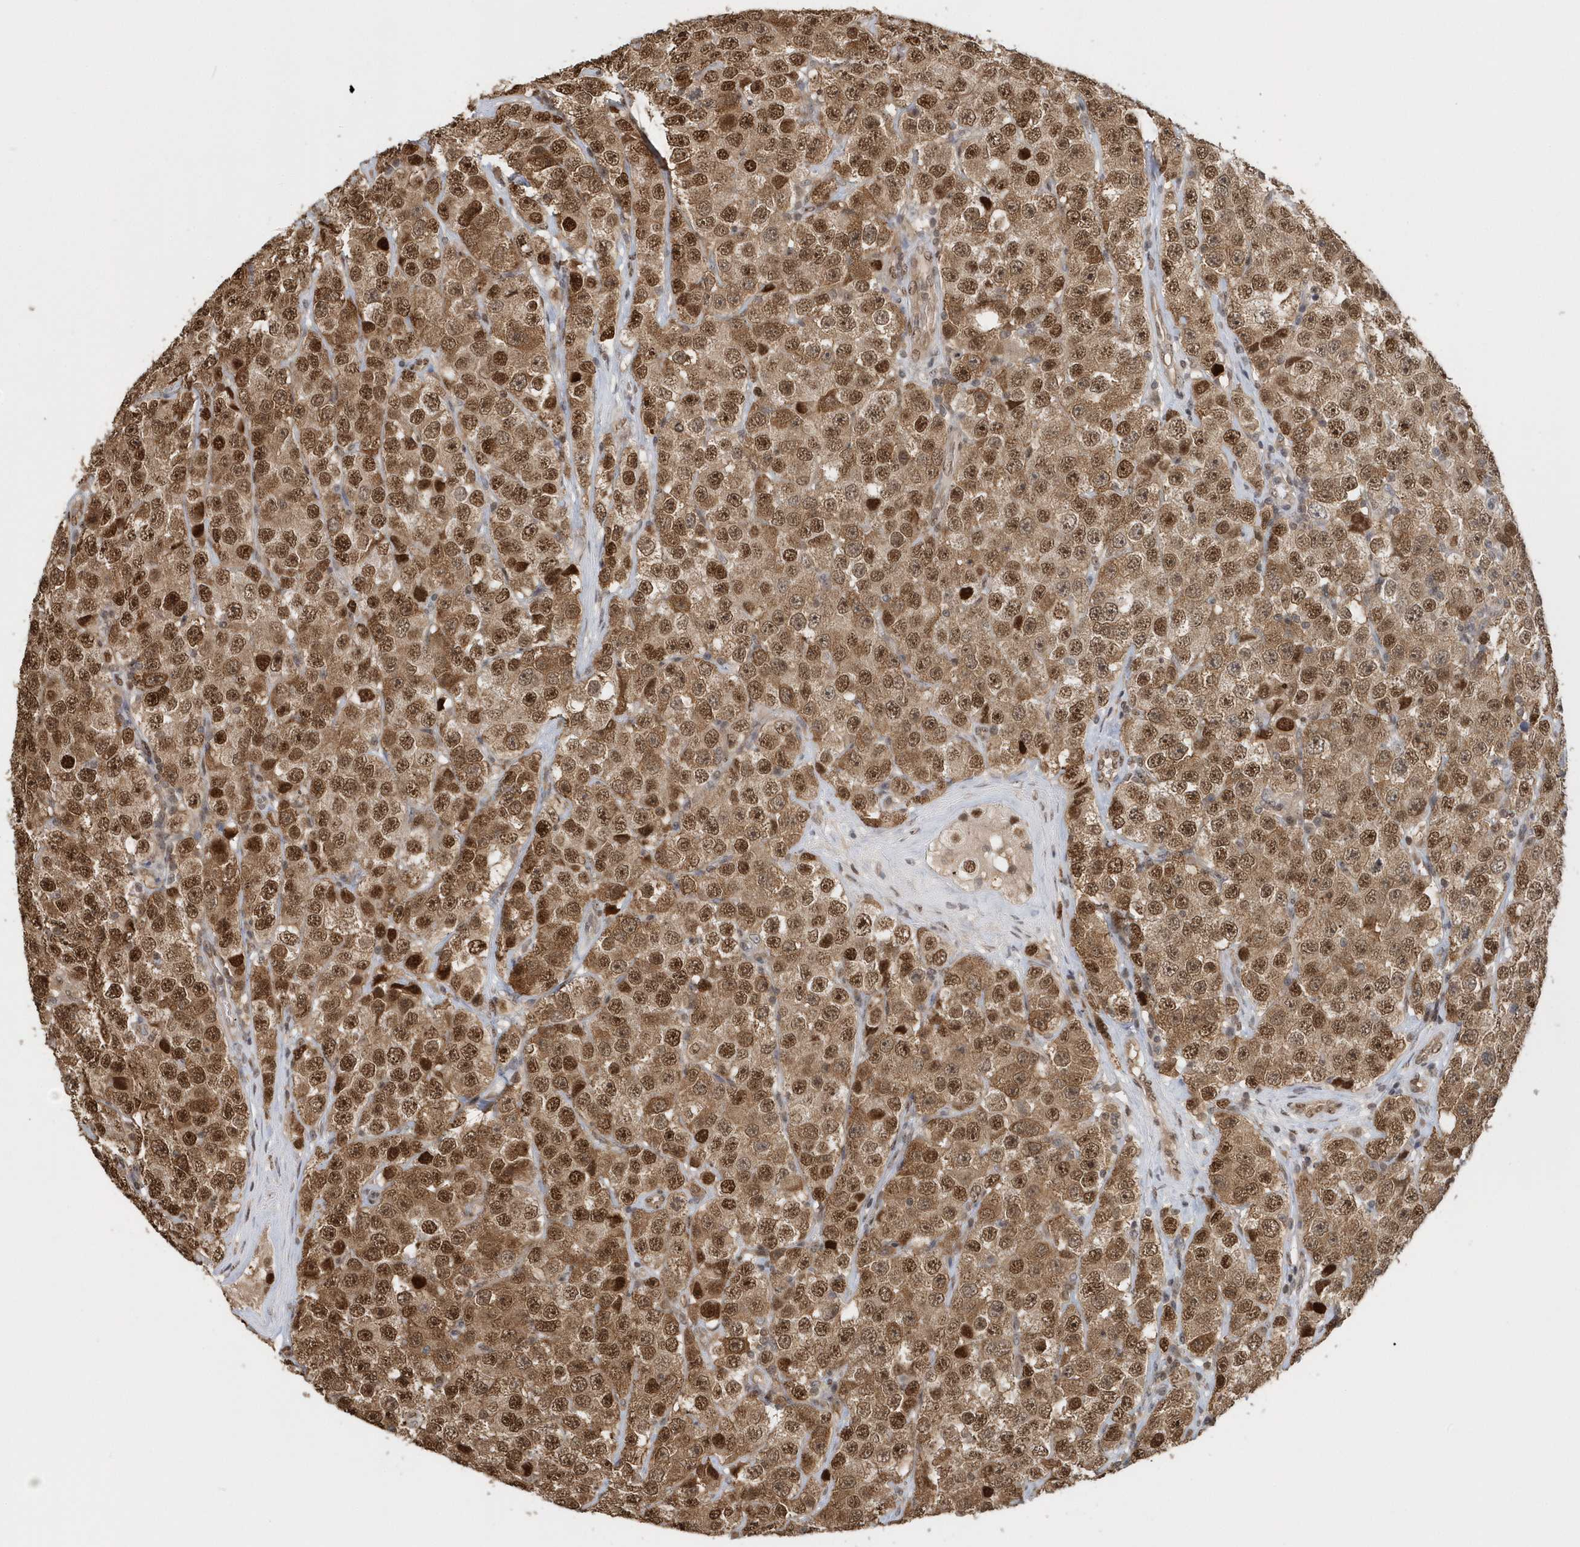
{"staining": {"intensity": "strong", "quantity": ">75%", "location": "cytoplasmic/membranous,nuclear"}, "tissue": "testis cancer", "cell_type": "Tumor cells", "image_type": "cancer", "snomed": [{"axis": "morphology", "description": "Seminoma, NOS"}, {"axis": "topography", "description": "Testis"}], "caption": "Testis cancer stained with a brown dye demonstrates strong cytoplasmic/membranous and nuclear positive positivity in approximately >75% of tumor cells.", "gene": "SUMO2", "patient": {"sex": "male", "age": 28}}